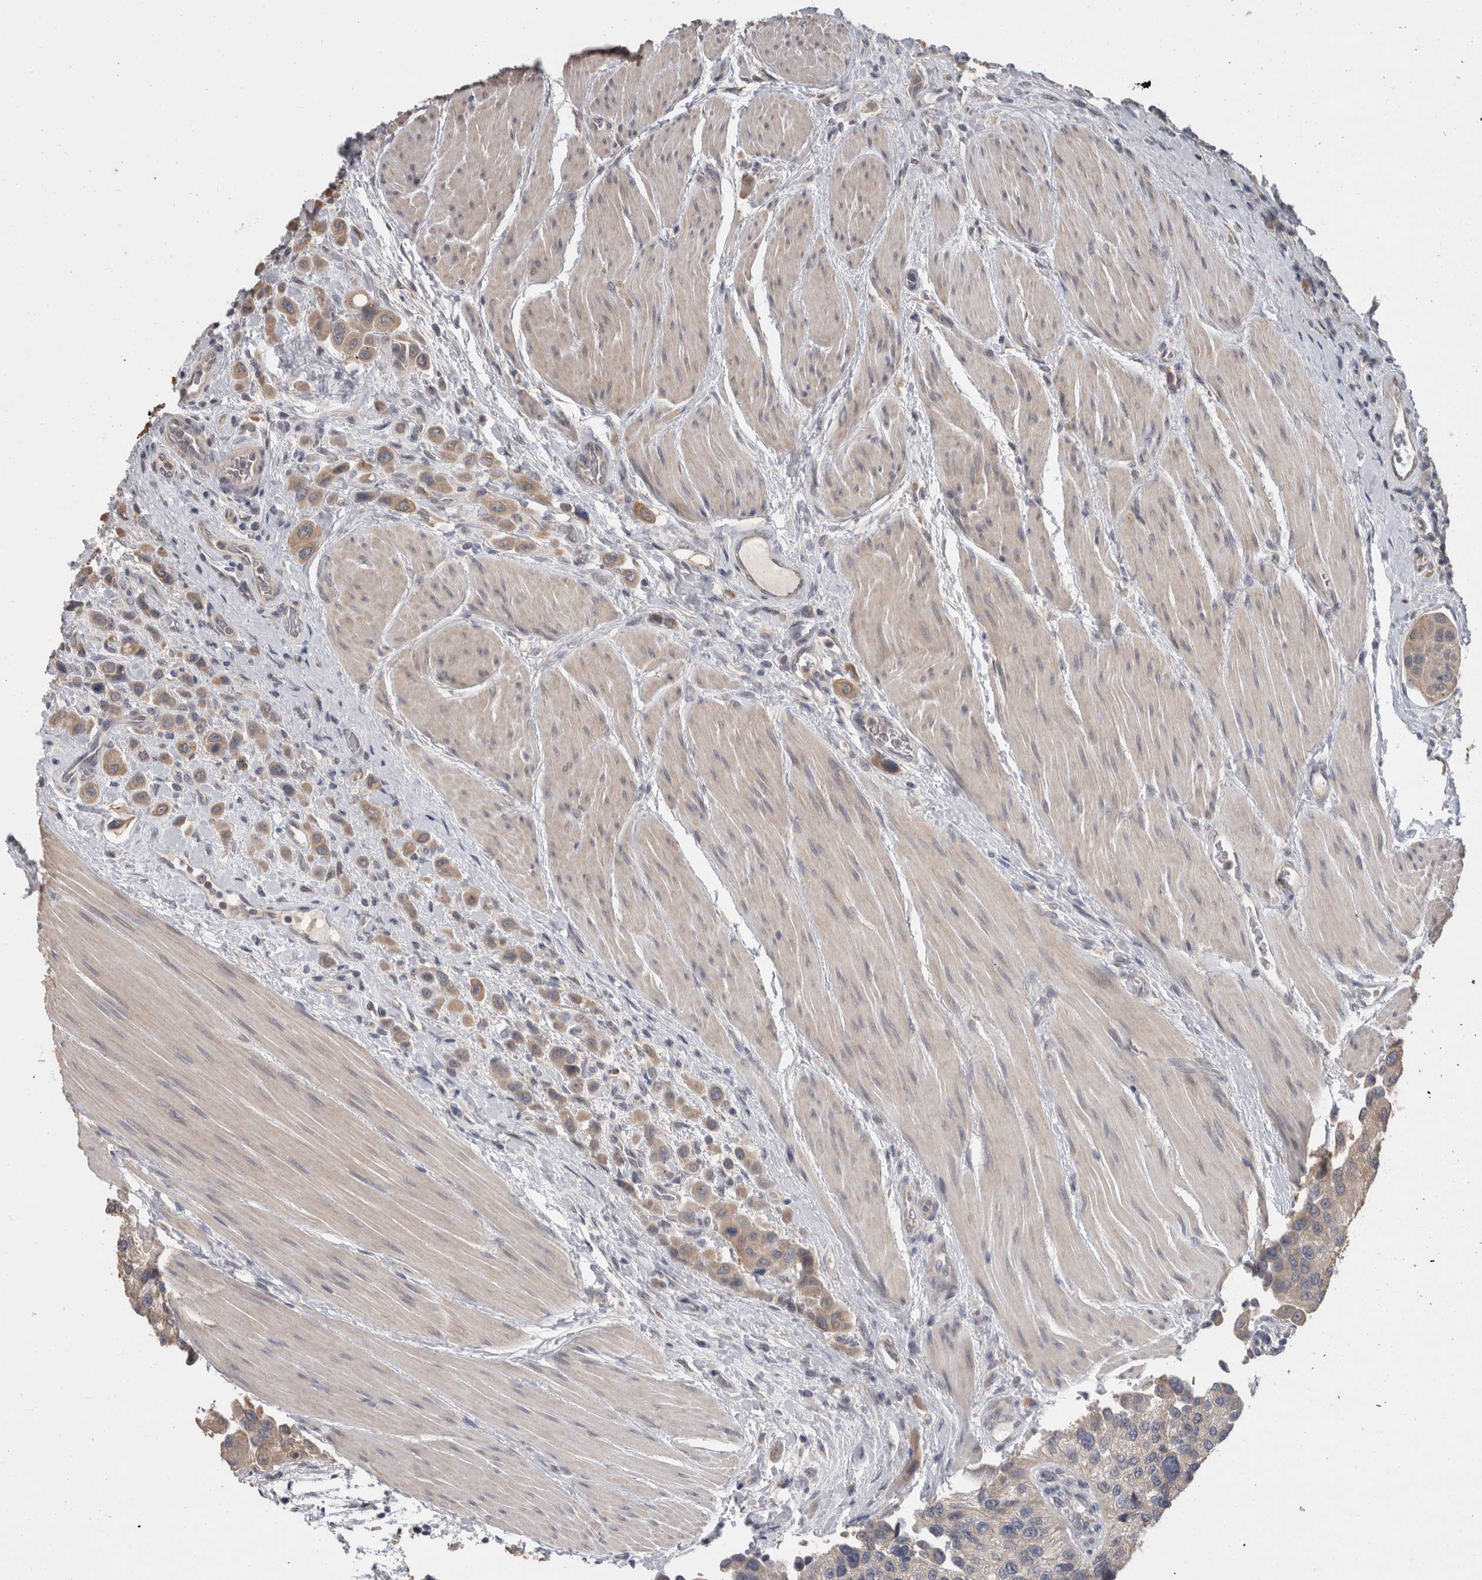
{"staining": {"intensity": "weak", "quantity": ">75%", "location": "cytoplasmic/membranous"}, "tissue": "urothelial cancer", "cell_type": "Tumor cells", "image_type": "cancer", "snomed": [{"axis": "morphology", "description": "Urothelial carcinoma, High grade"}, {"axis": "topography", "description": "Urinary bladder"}], "caption": "Immunohistochemical staining of urothelial carcinoma (high-grade) exhibits low levels of weak cytoplasmic/membranous protein expression in about >75% of tumor cells.", "gene": "FHOD3", "patient": {"sex": "male", "age": 50}}